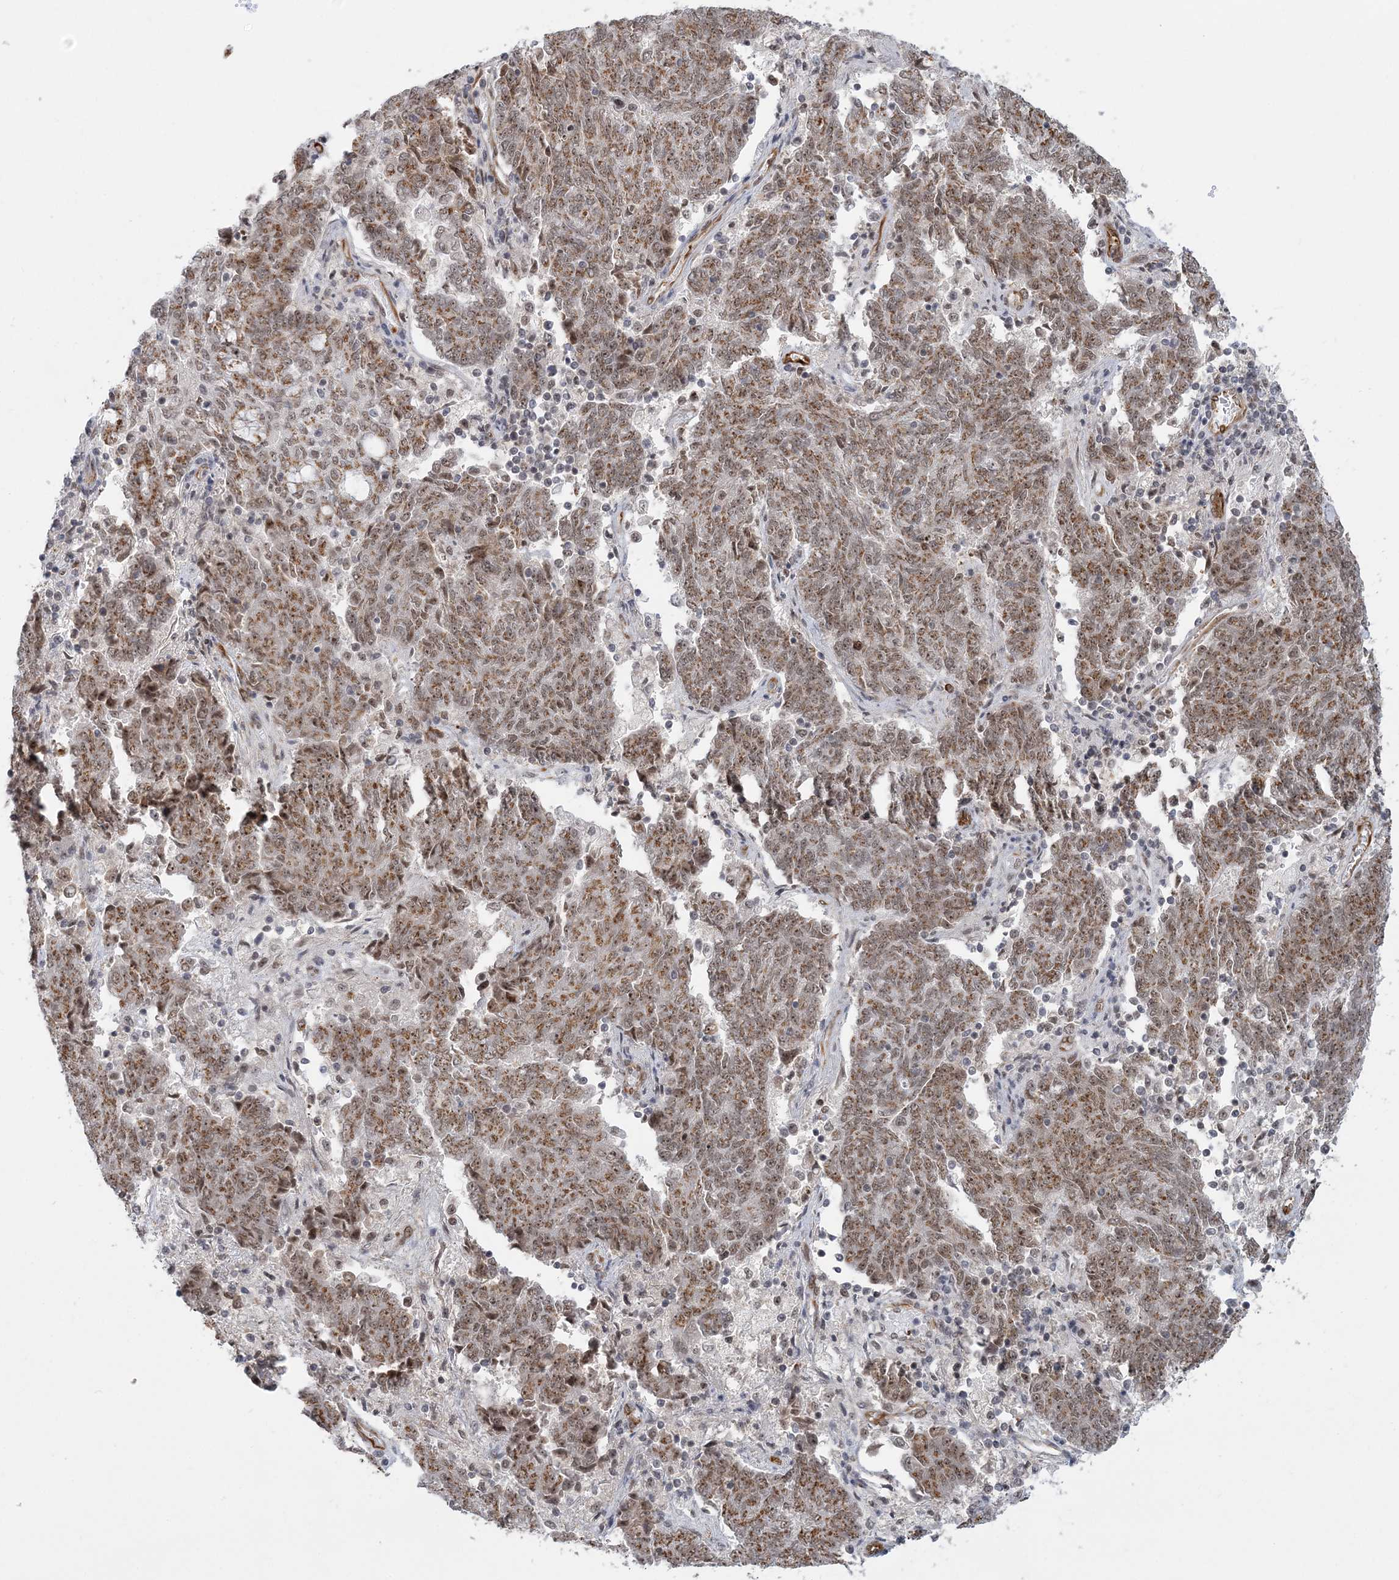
{"staining": {"intensity": "moderate", "quantity": ">75%", "location": "cytoplasmic/membranous,nuclear"}, "tissue": "endometrial cancer", "cell_type": "Tumor cells", "image_type": "cancer", "snomed": [{"axis": "morphology", "description": "Adenocarcinoma, NOS"}, {"axis": "topography", "description": "Endometrium"}], "caption": "A micrograph of human endometrial adenocarcinoma stained for a protein exhibits moderate cytoplasmic/membranous and nuclear brown staining in tumor cells.", "gene": "PLRG1", "patient": {"sex": "female", "age": 80}}